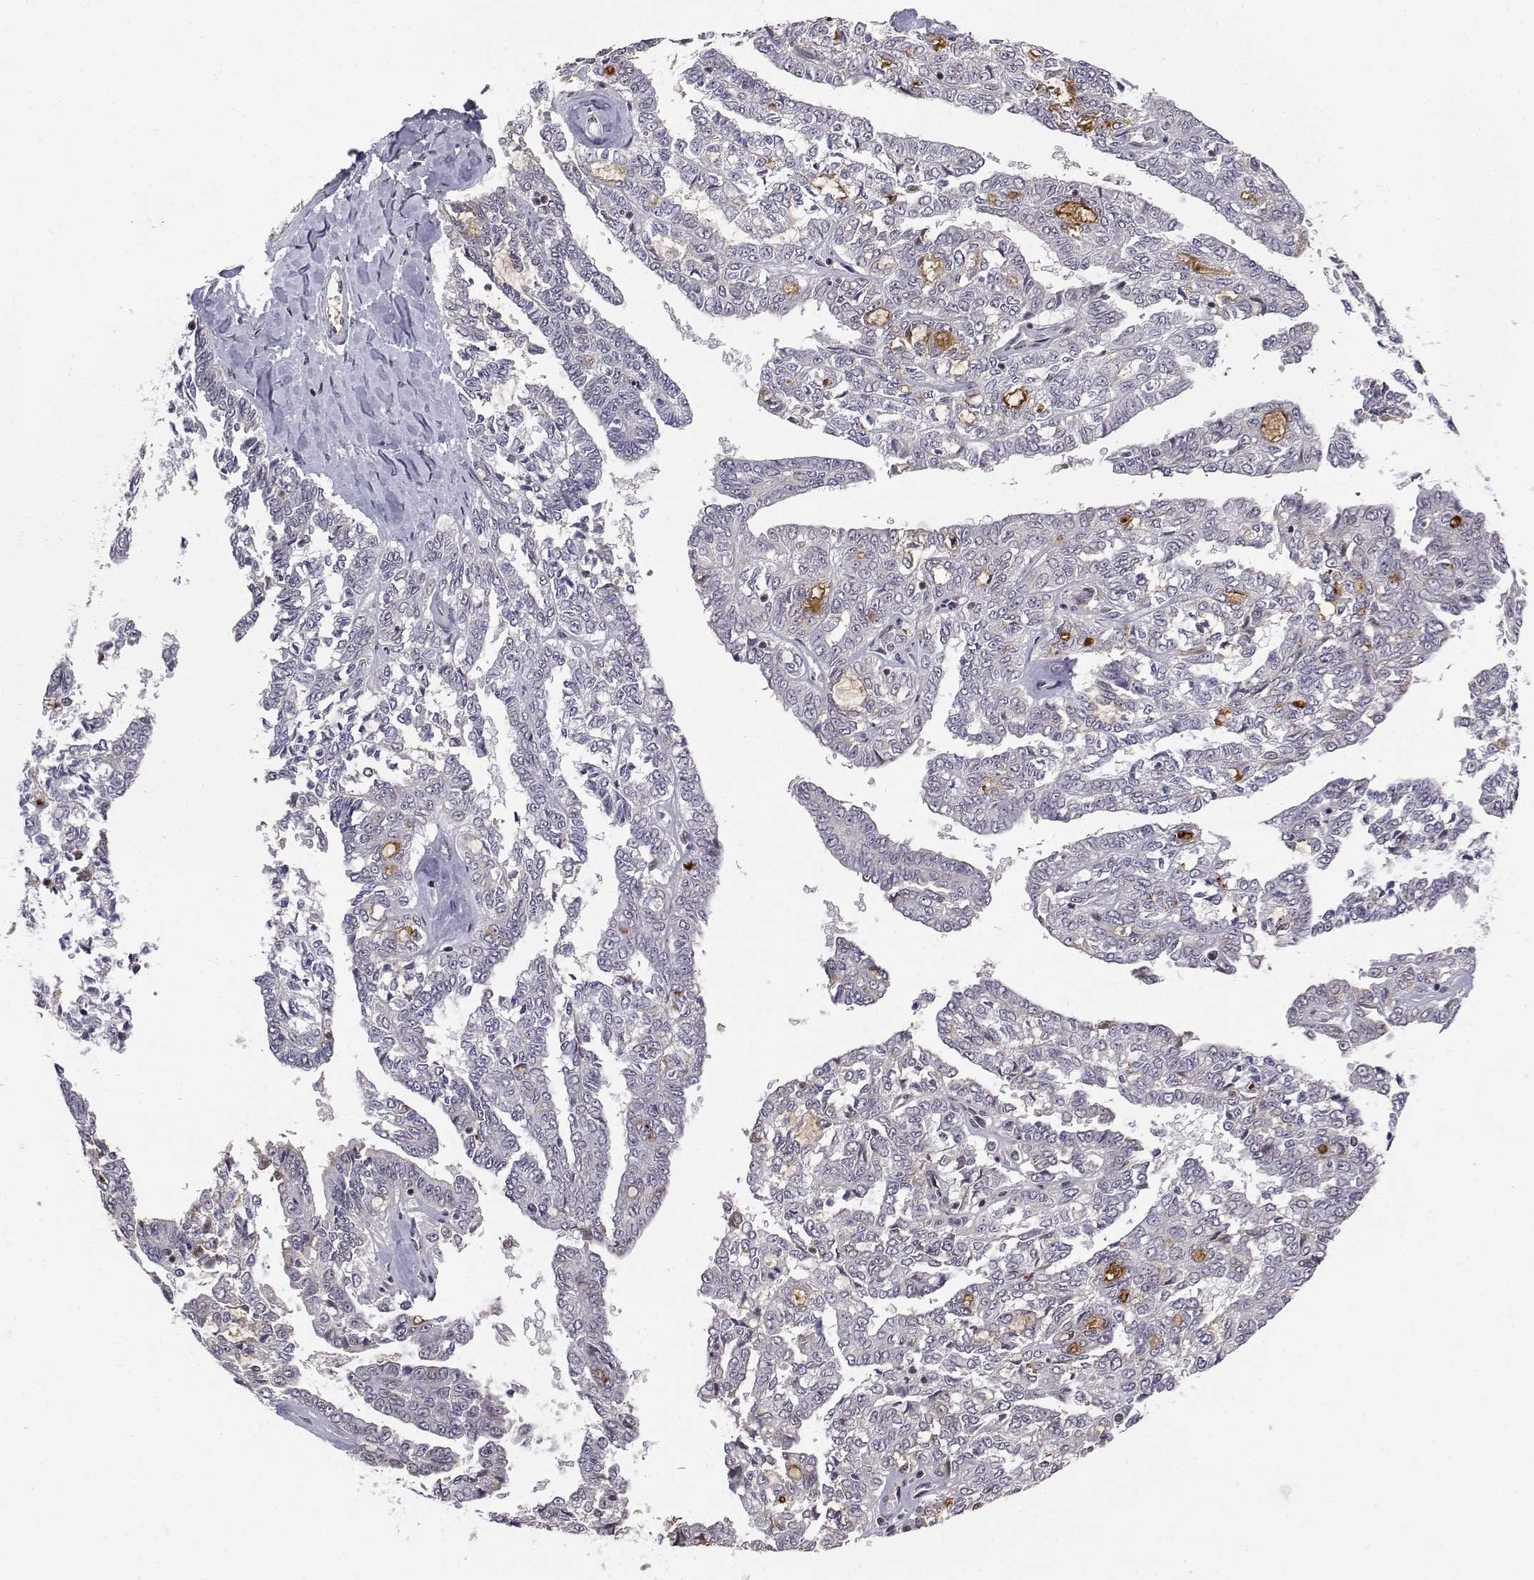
{"staining": {"intensity": "negative", "quantity": "none", "location": "none"}, "tissue": "ovarian cancer", "cell_type": "Tumor cells", "image_type": "cancer", "snomed": [{"axis": "morphology", "description": "Cystadenocarcinoma, serous, NOS"}, {"axis": "topography", "description": "Ovary"}], "caption": "Tumor cells show no significant protein expression in ovarian serous cystadenocarcinoma.", "gene": "ITGA7", "patient": {"sex": "female", "age": 71}}